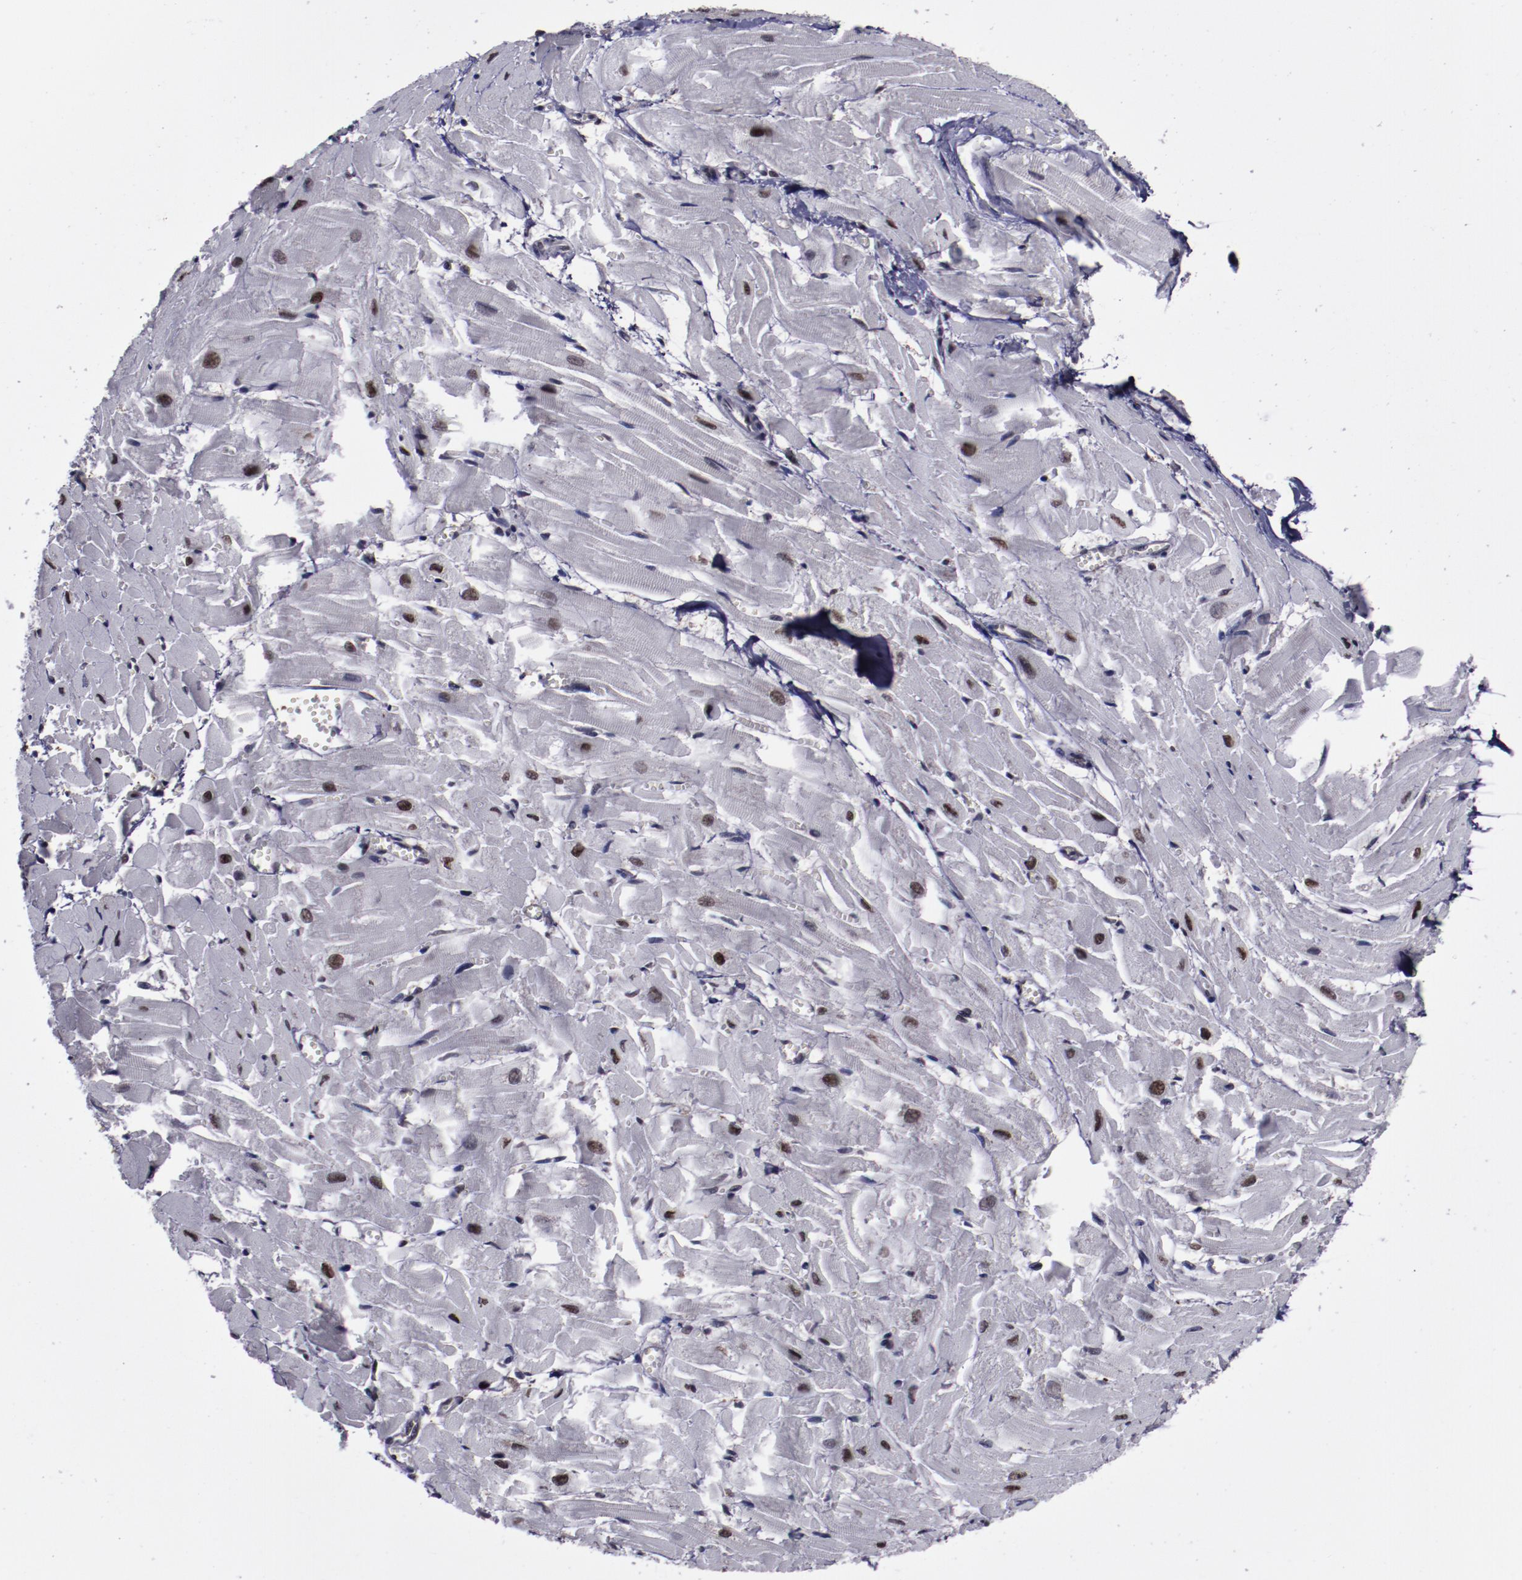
{"staining": {"intensity": "moderate", "quantity": "25%-75%", "location": "nuclear"}, "tissue": "heart muscle", "cell_type": "Cardiomyocytes", "image_type": "normal", "snomed": [{"axis": "morphology", "description": "Normal tissue, NOS"}, {"axis": "topography", "description": "Heart"}], "caption": "Immunohistochemistry (IHC) image of unremarkable heart muscle: heart muscle stained using immunohistochemistry shows medium levels of moderate protein expression localized specifically in the nuclear of cardiomyocytes, appearing as a nuclear brown color.", "gene": "ERH", "patient": {"sex": "female", "age": 19}}